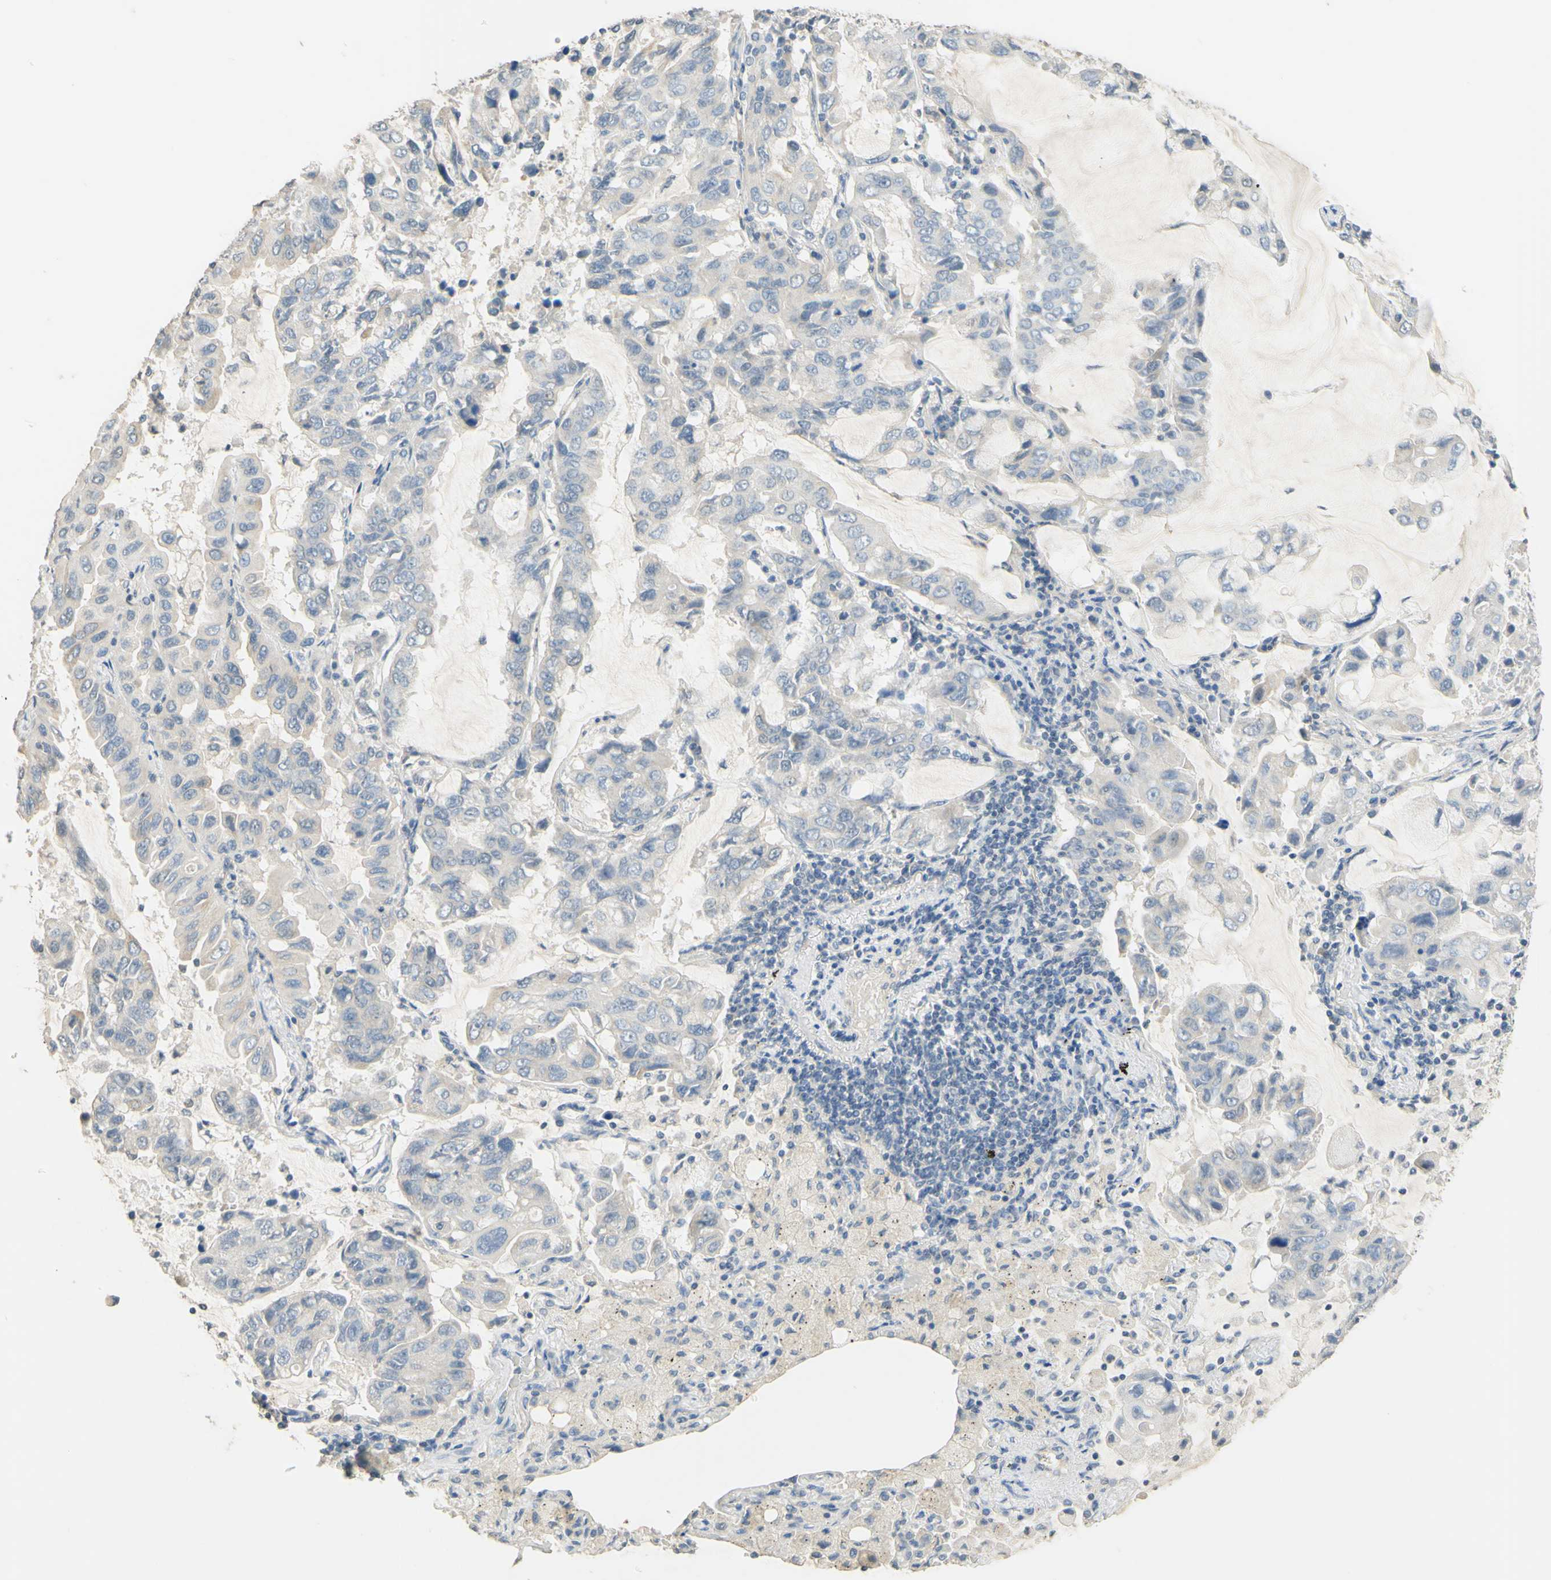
{"staining": {"intensity": "weak", "quantity": "<25%", "location": "cytoplasmic/membranous"}, "tissue": "lung cancer", "cell_type": "Tumor cells", "image_type": "cancer", "snomed": [{"axis": "morphology", "description": "Adenocarcinoma, NOS"}, {"axis": "topography", "description": "Lung"}], "caption": "Immunohistochemistry (IHC) of human adenocarcinoma (lung) reveals no expression in tumor cells.", "gene": "MAG", "patient": {"sex": "male", "age": 64}}